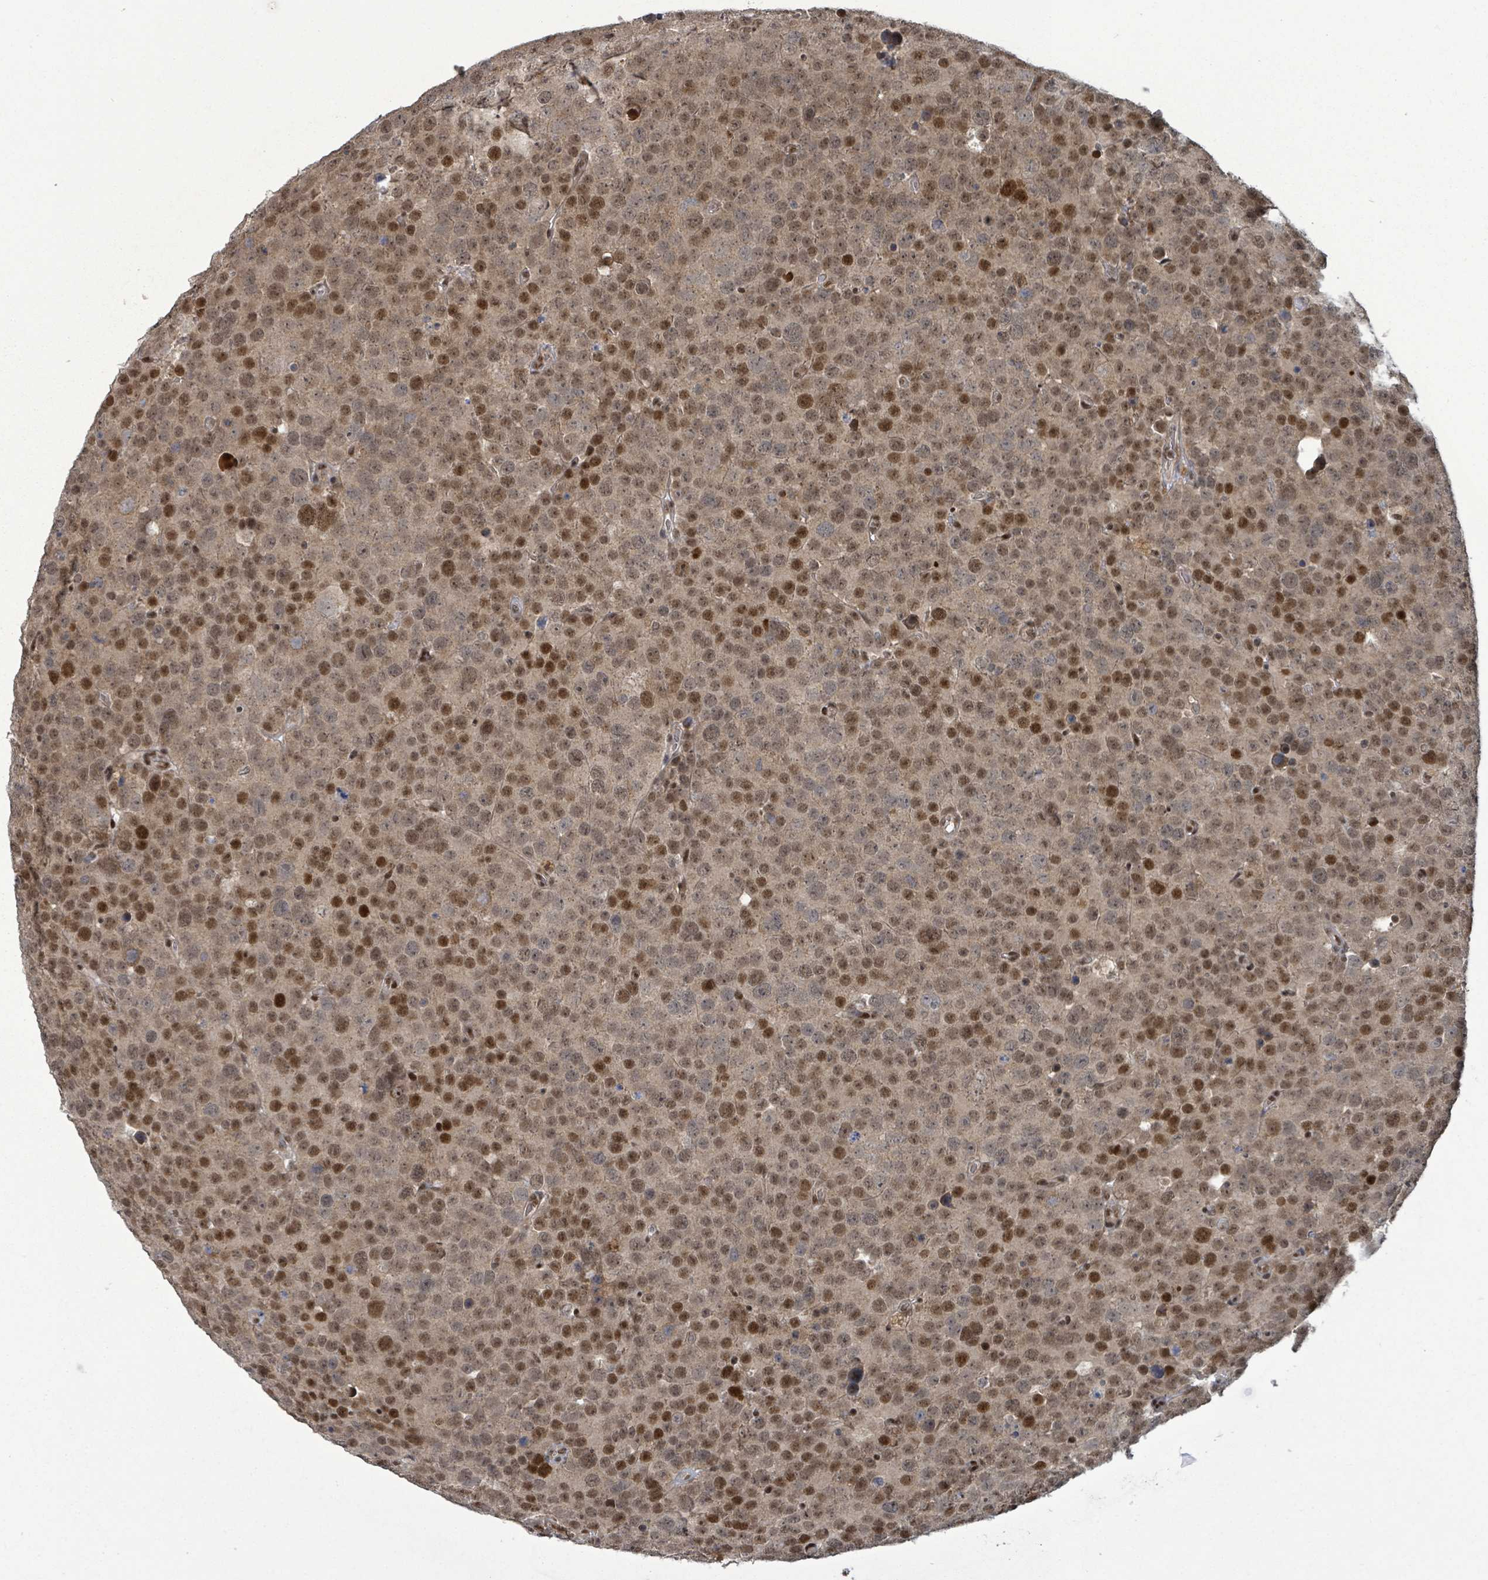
{"staining": {"intensity": "moderate", "quantity": ">75%", "location": "nuclear"}, "tissue": "testis cancer", "cell_type": "Tumor cells", "image_type": "cancer", "snomed": [{"axis": "morphology", "description": "Seminoma, NOS"}, {"axis": "topography", "description": "Testis"}], "caption": "Immunohistochemical staining of human testis cancer (seminoma) reveals moderate nuclear protein positivity in approximately >75% of tumor cells.", "gene": "PATZ1", "patient": {"sex": "male", "age": 71}}